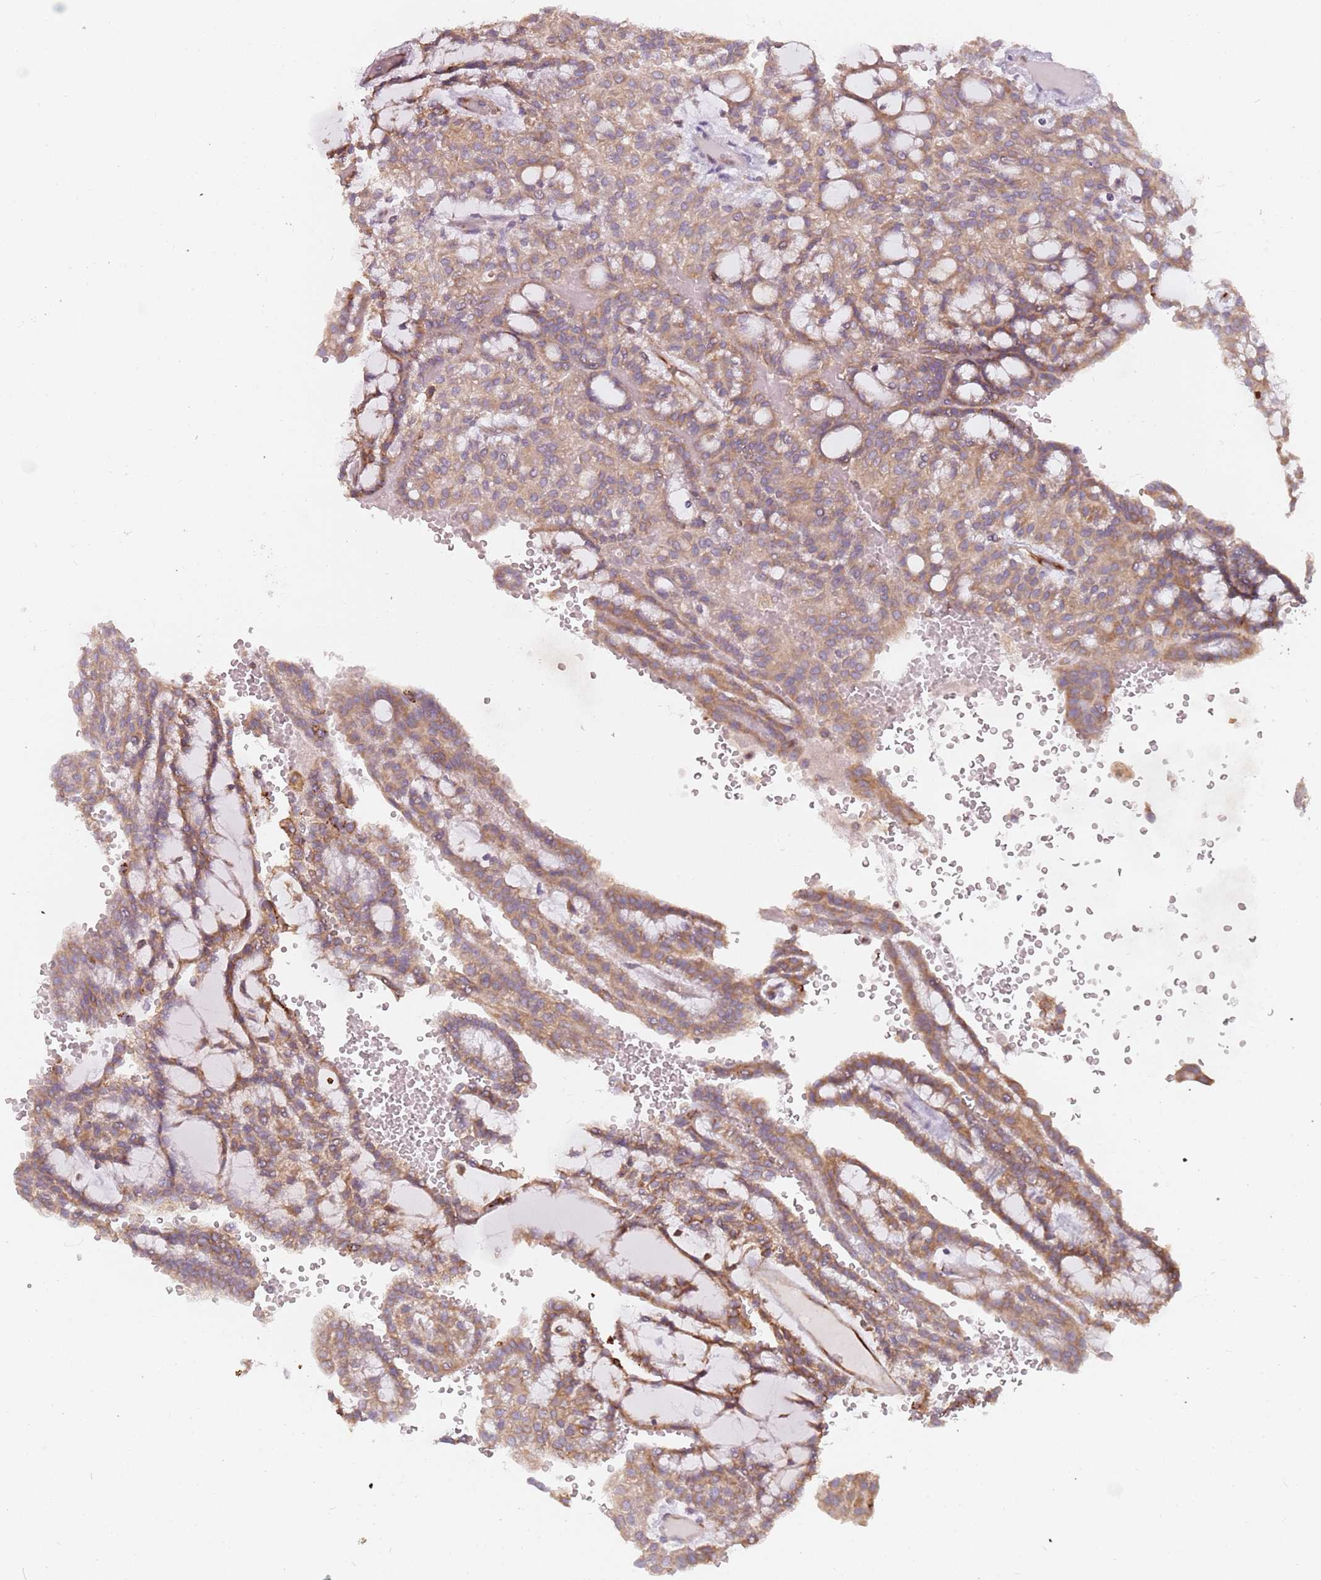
{"staining": {"intensity": "weak", "quantity": ">75%", "location": "cytoplasmic/membranous"}, "tissue": "renal cancer", "cell_type": "Tumor cells", "image_type": "cancer", "snomed": [{"axis": "morphology", "description": "Adenocarcinoma, NOS"}, {"axis": "topography", "description": "Kidney"}], "caption": "Renal adenocarcinoma stained with a protein marker exhibits weak staining in tumor cells.", "gene": "RPS9", "patient": {"sex": "male", "age": 63}}